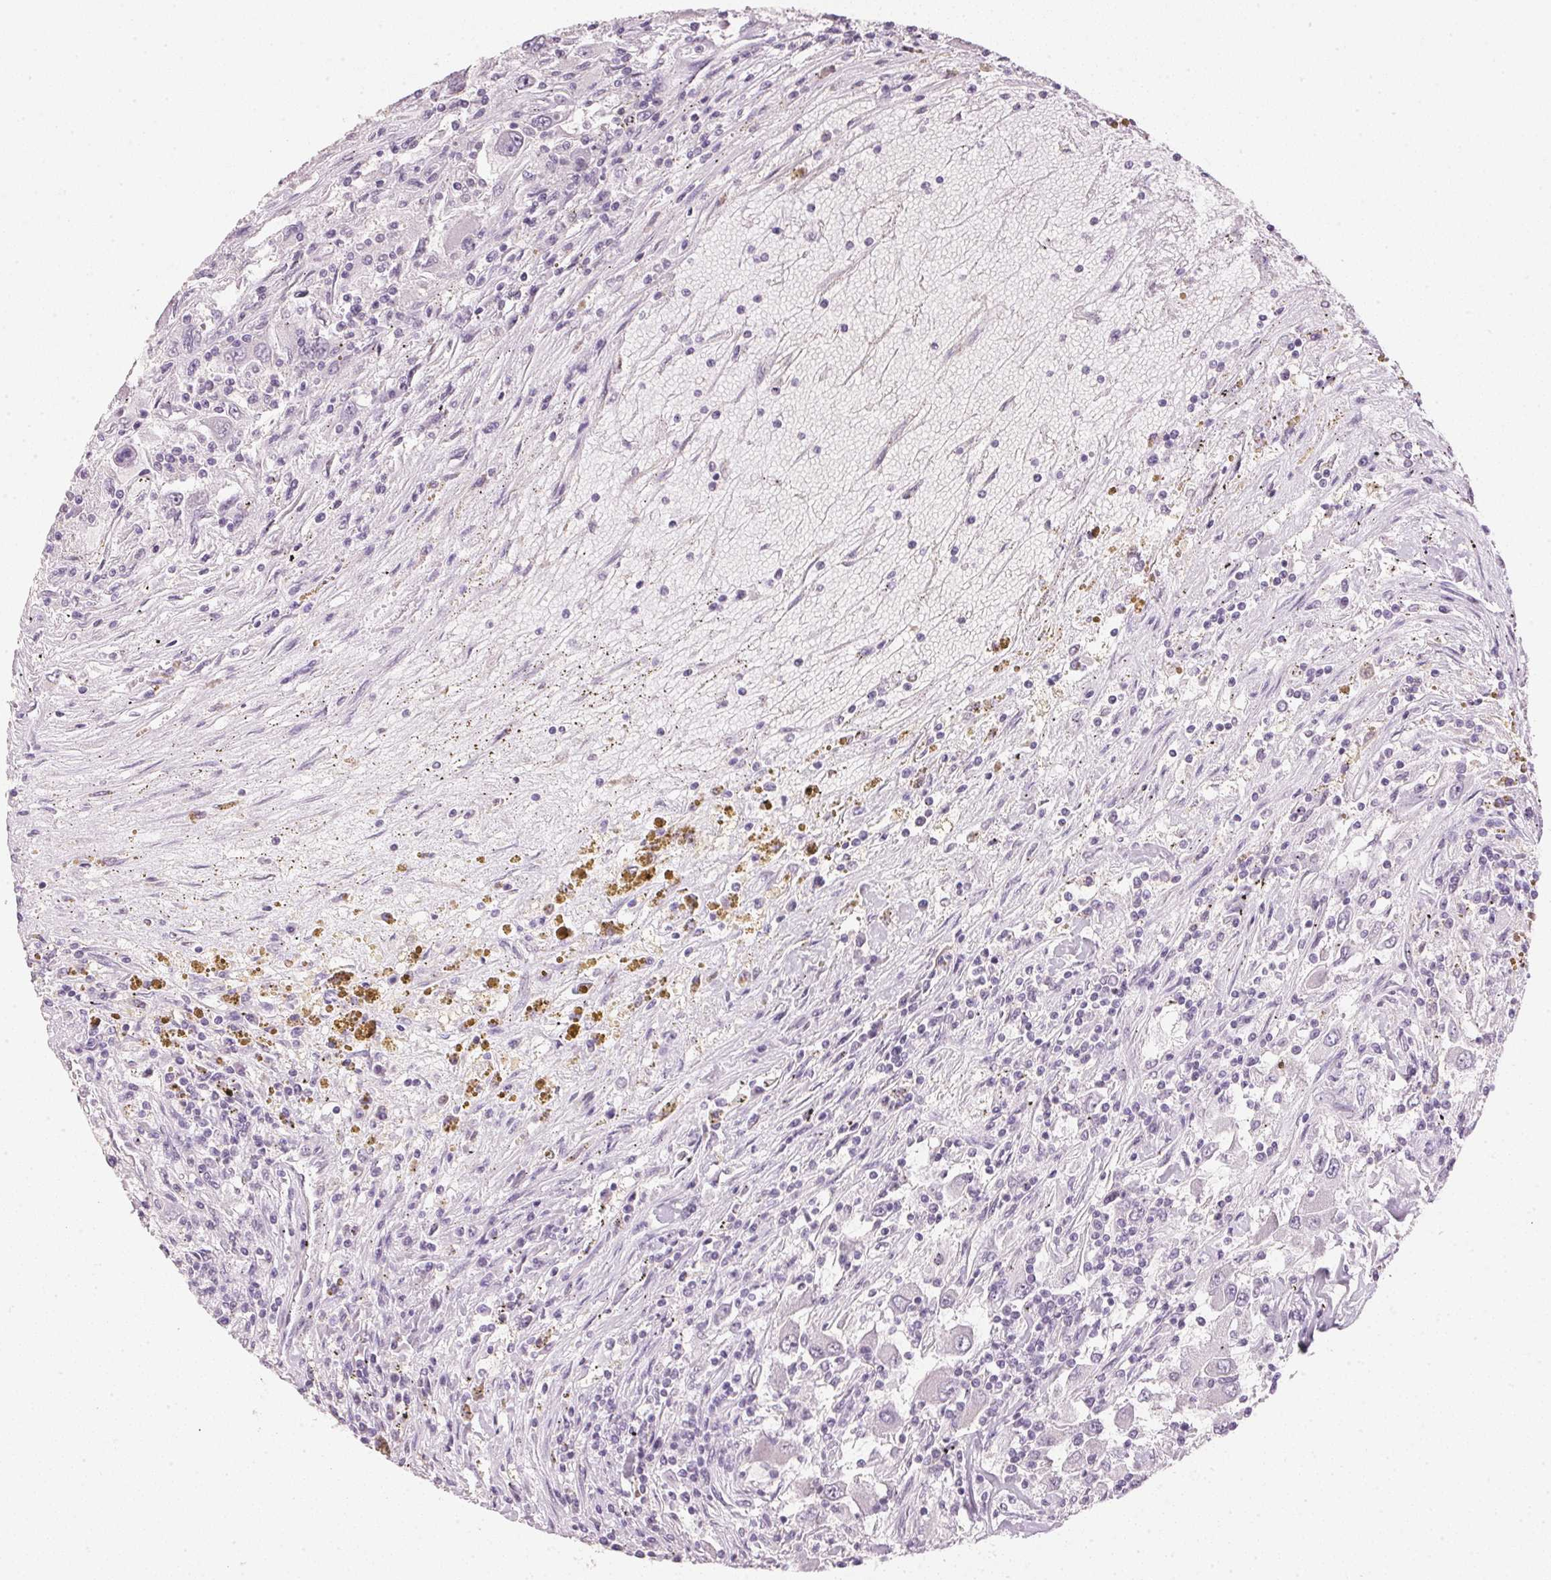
{"staining": {"intensity": "negative", "quantity": "none", "location": "none"}, "tissue": "renal cancer", "cell_type": "Tumor cells", "image_type": "cancer", "snomed": [{"axis": "morphology", "description": "Adenocarcinoma, NOS"}, {"axis": "topography", "description": "Kidney"}], "caption": "A photomicrograph of human adenocarcinoma (renal) is negative for staining in tumor cells.", "gene": "IGFBP1", "patient": {"sex": "female", "age": 67}}